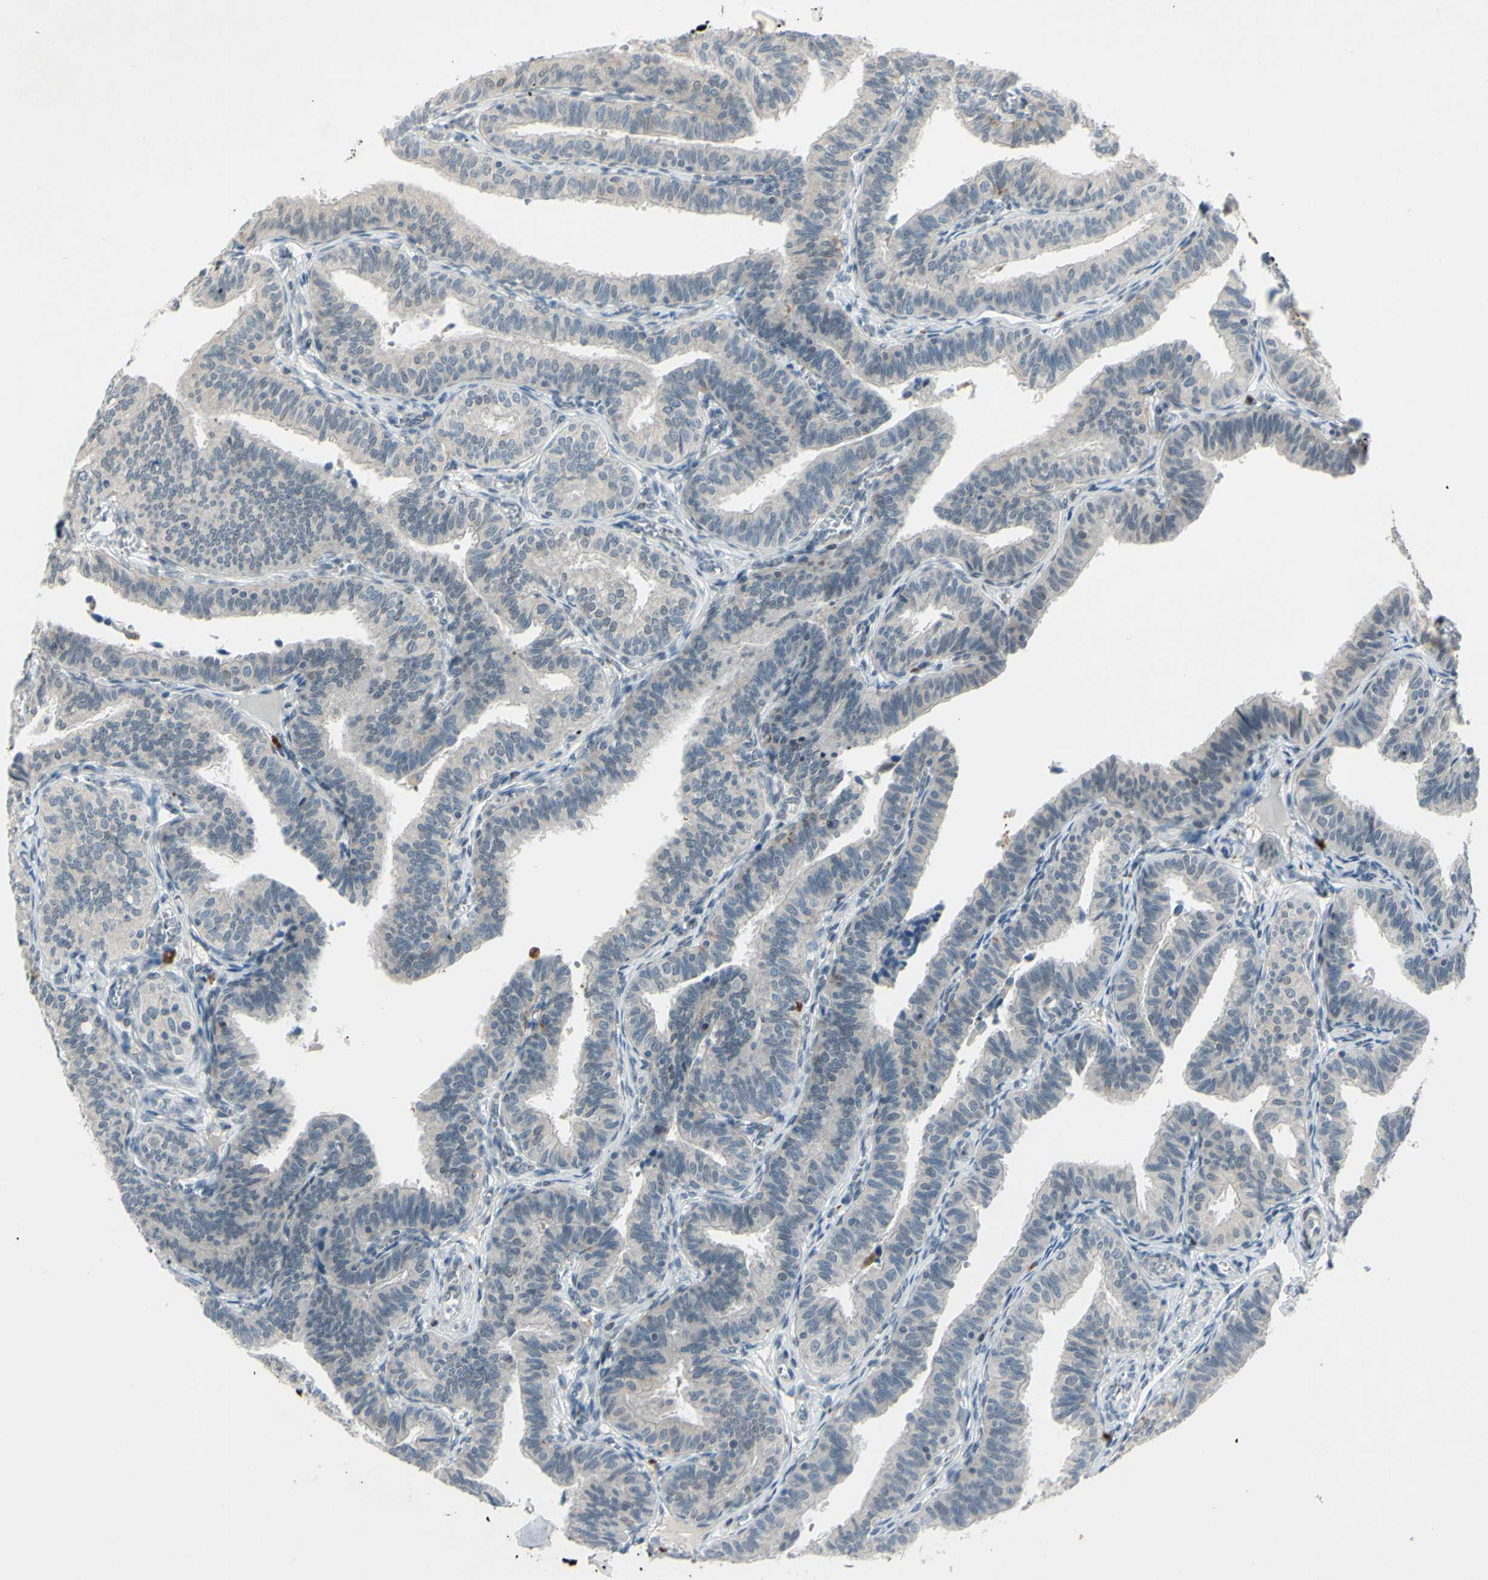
{"staining": {"intensity": "weak", "quantity": "<25%", "location": "cytoplasmic/membranous,nuclear"}, "tissue": "fallopian tube", "cell_type": "Glandular cells", "image_type": "normal", "snomed": [{"axis": "morphology", "description": "Normal tissue, NOS"}, {"axis": "topography", "description": "Fallopian tube"}], "caption": "Glandular cells show no significant protein staining in benign fallopian tube. The staining was performed using DAB to visualize the protein expression in brown, while the nuclei were stained in blue with hematoxylin (Magnification: 20x).", "gene": "FGFR2", "patient": {"sex": "female", "age": 46}}